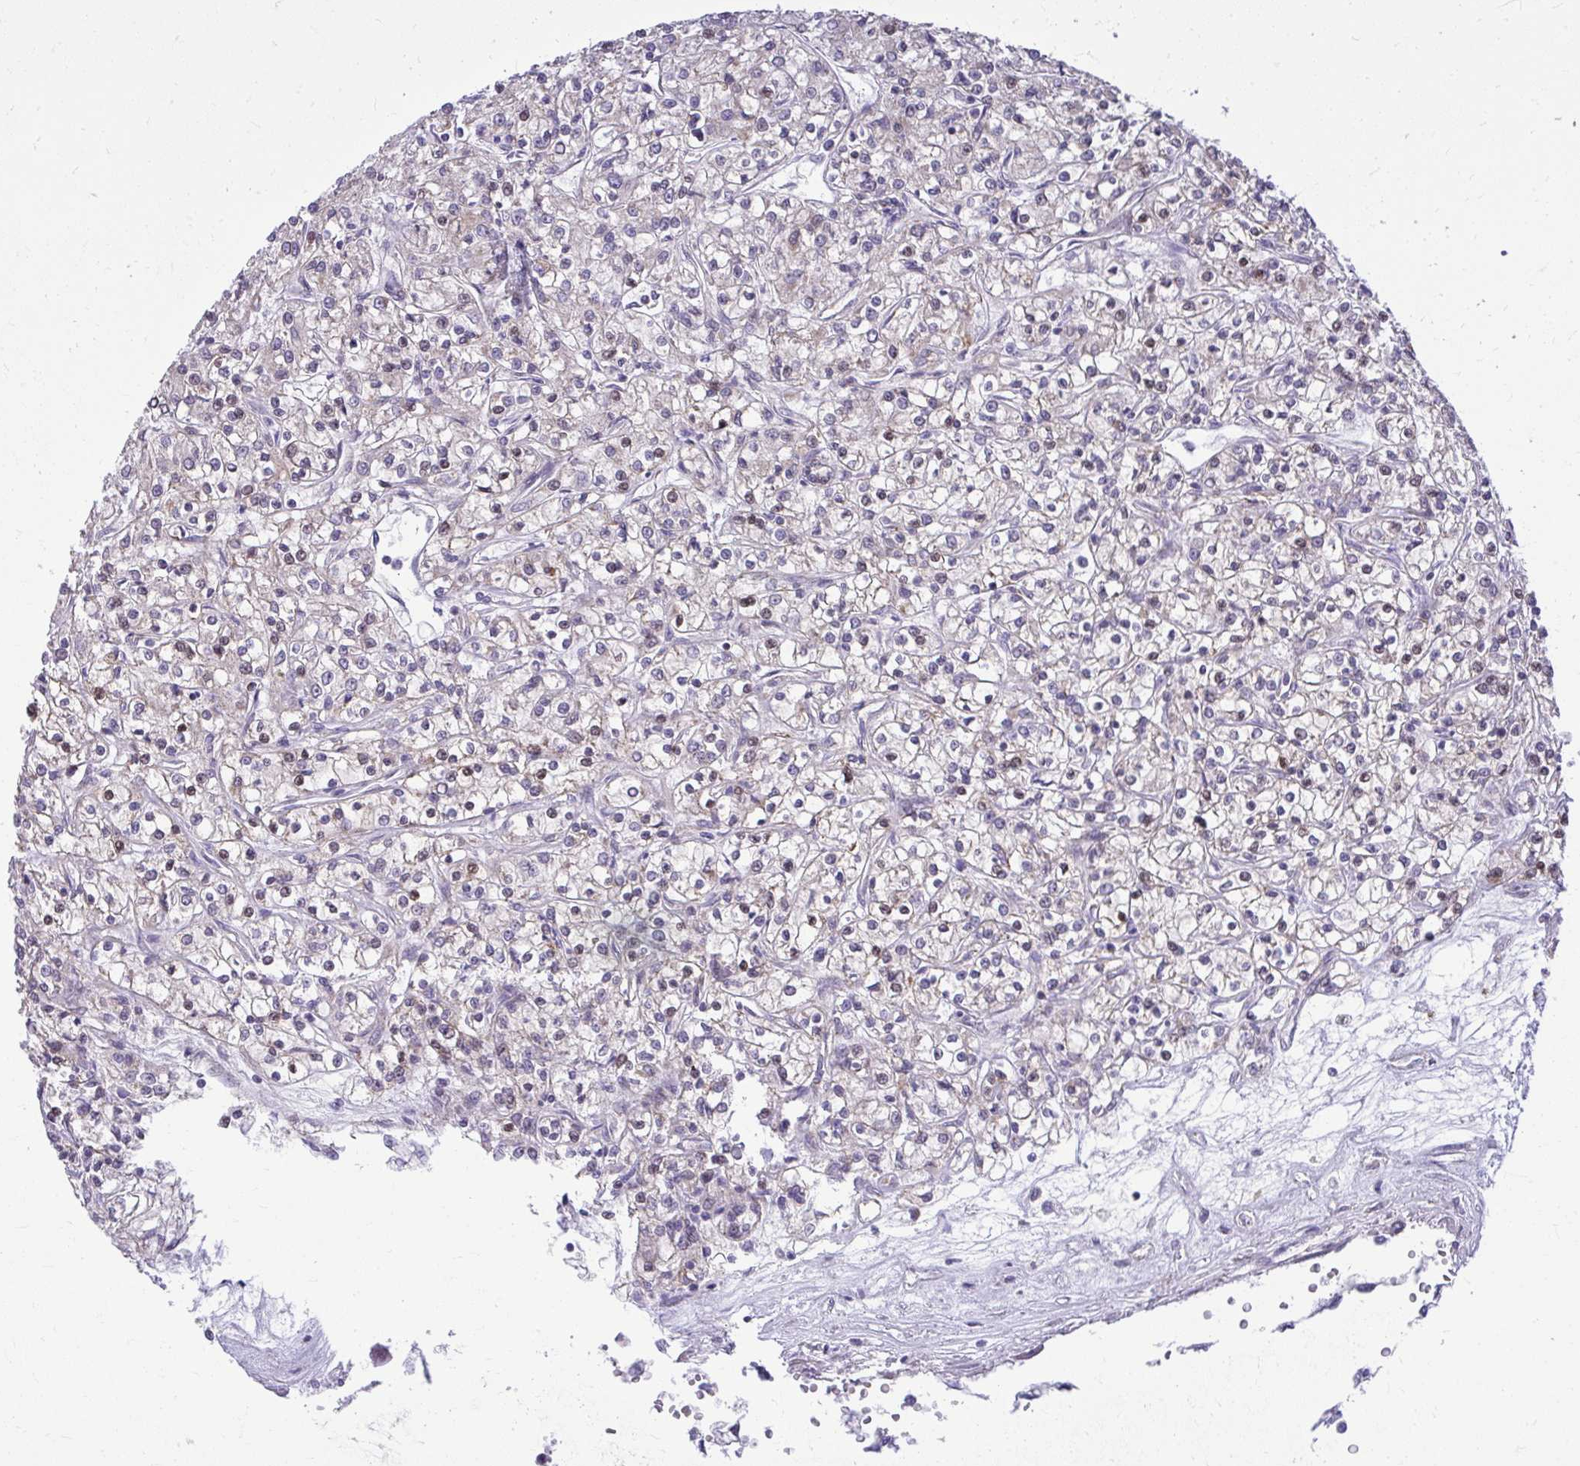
{"staining": {"intensity": "negative", "quantity": "none", "location": "none"}, "tissue": "renal cancer", "cell_type": "Tumor cells", "image_type": "cancer", "snomed": [{"axis": "morphology", "description": "Adenocarcinoma, NOS"}, {"axis": "topography", "description": "Kidney"}], "caption": "There is no significant staining in tumor cells of renal adenocarcinoma.", "gene": "GPRIN3", "patient": {"sex": "female", "age": 59}}